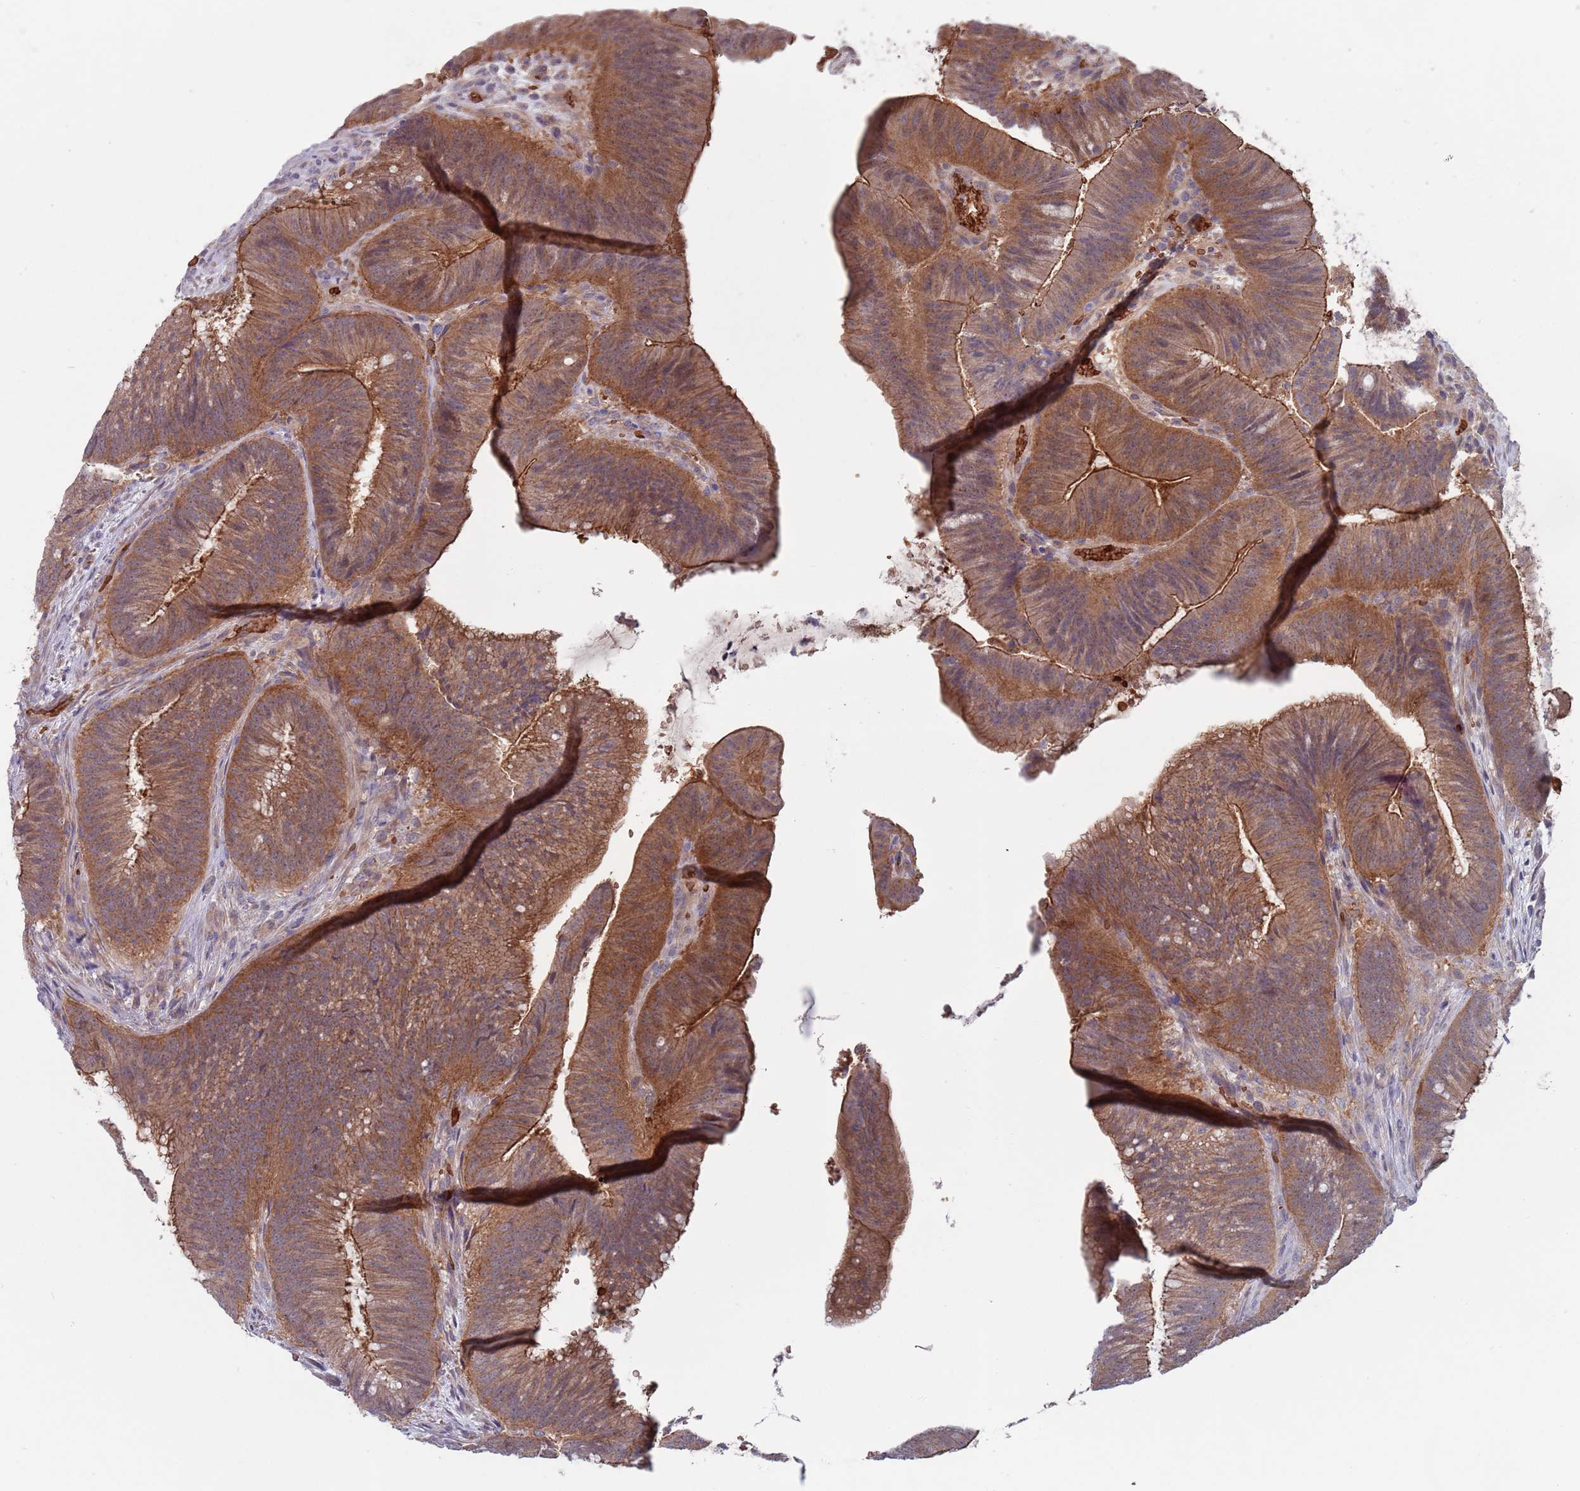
{"staining": {"intensity": "strong", "quantity": ">75%", "location": "cytoplasmic/membranous"}, "tissue": "colorectal cancer", "cell_type": "Tumor cells", "image_type": "cancer", "snomed": [{"axis": "morphology", "description": "Adenocarcinoma, NOS"}, {"axis": "topography", "description": "Colon"}], "caption": "Protein expression analysis of human colorectal adenocarcinoma reveals strong cytoplasmic/membranous positivity in approximately >75% of tumor cells. The staining is performed using DAB (3,3'-diaminobenzidine) brown chromogen to label protein expression. The nuclei are counter-stained blue using hematoxylin.", "gene": "CLNS1A", "patient": {"sex": "female", "age": 43}}